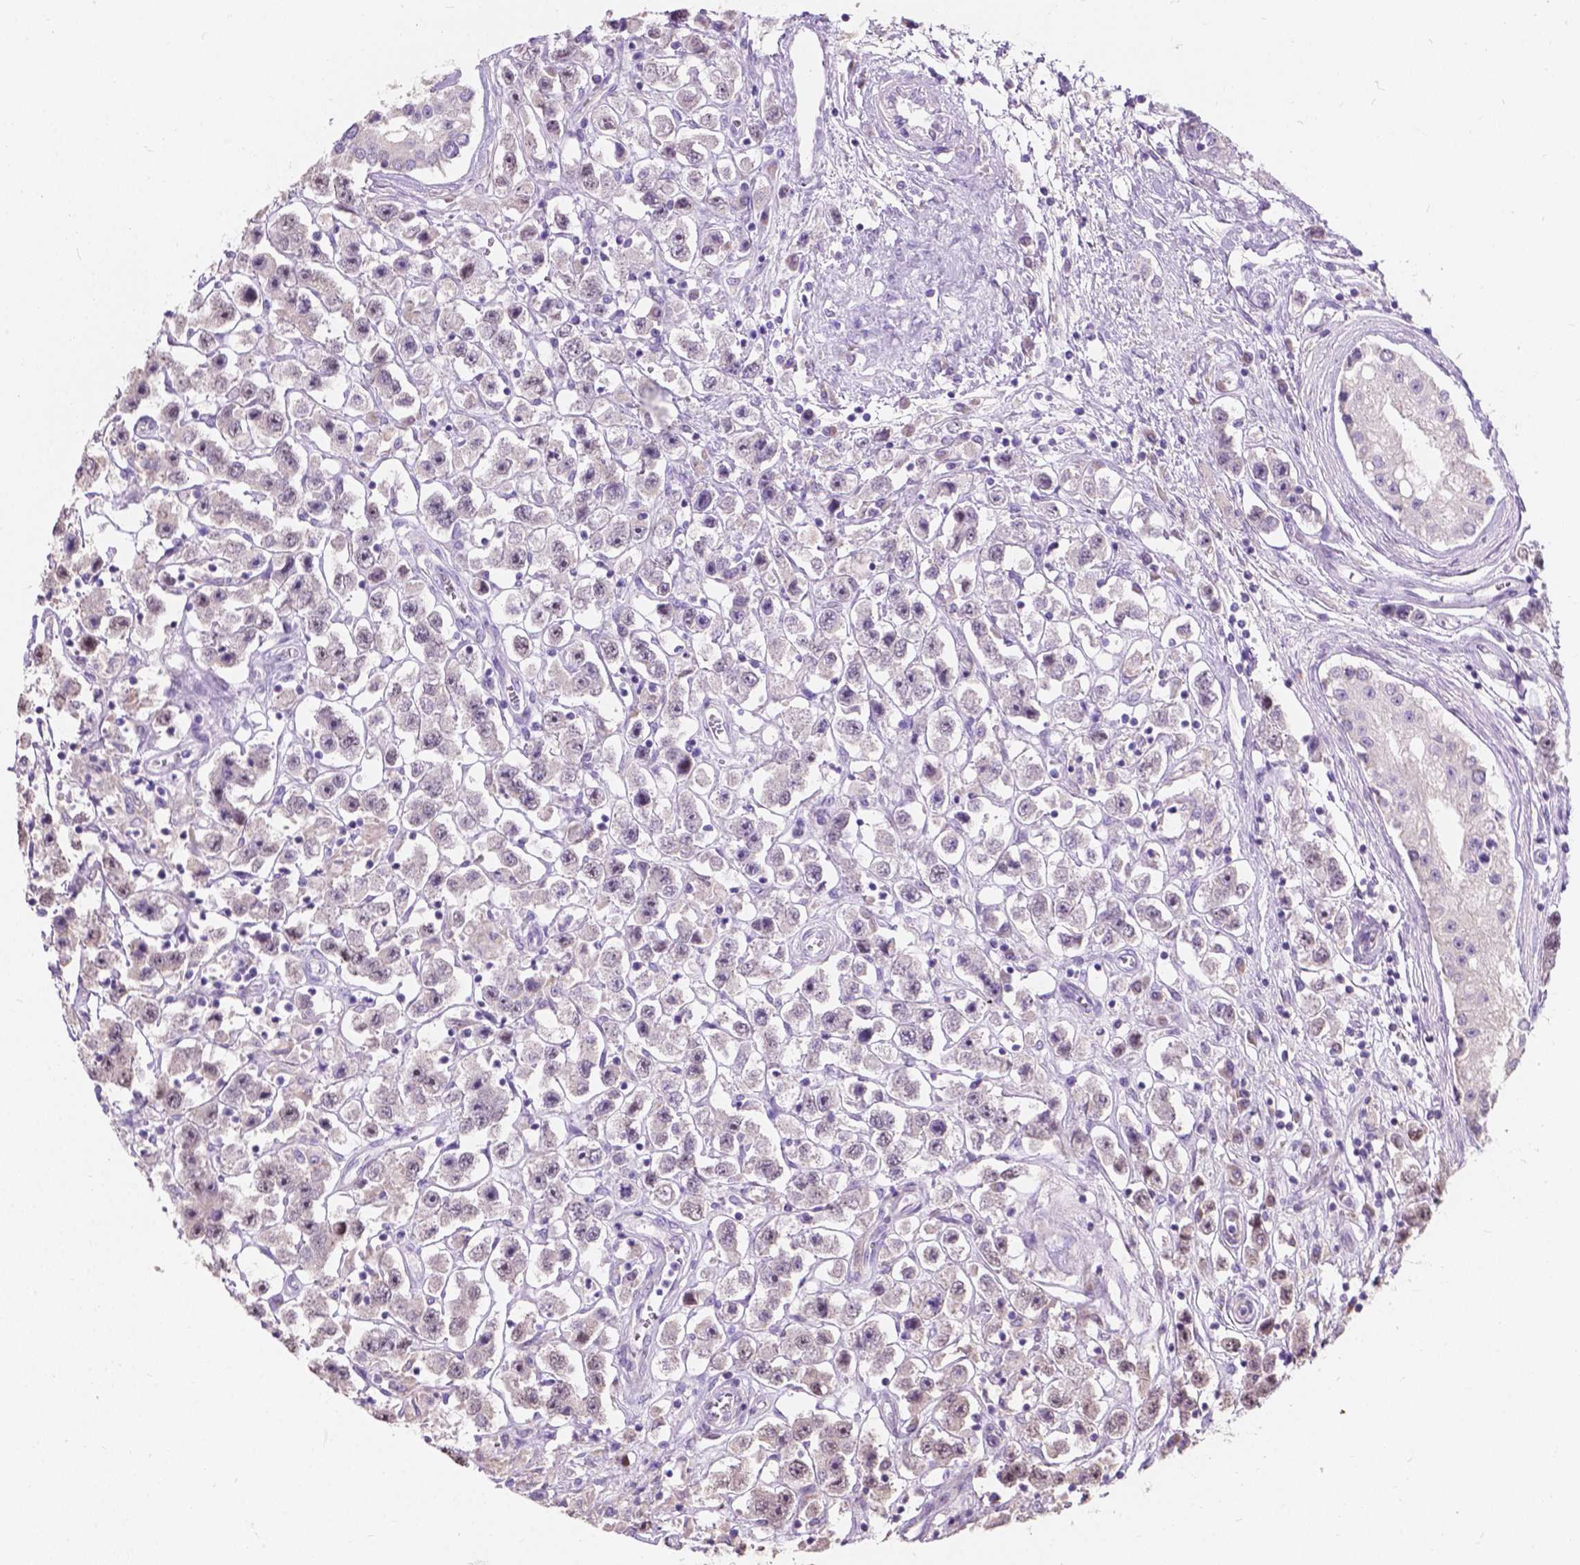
{"staining": {"intensity": "negative", "quantity": "none", "location": "none"}, "tissue": "testis cancer", "cell_type": "Tumor cells", "image_type": "cancer", "snomed": [{"axis": "morphology", "description": "Seminoma, NOS"}, {"axis": "topography", "description": "Testis"}], "caption": "This is a image of immunohistochemistry staining of seminoma (testis), which shows no positivity in tumor cells.", "gene": "MYH14", "patient": {"sex": "male", "age": 45}}